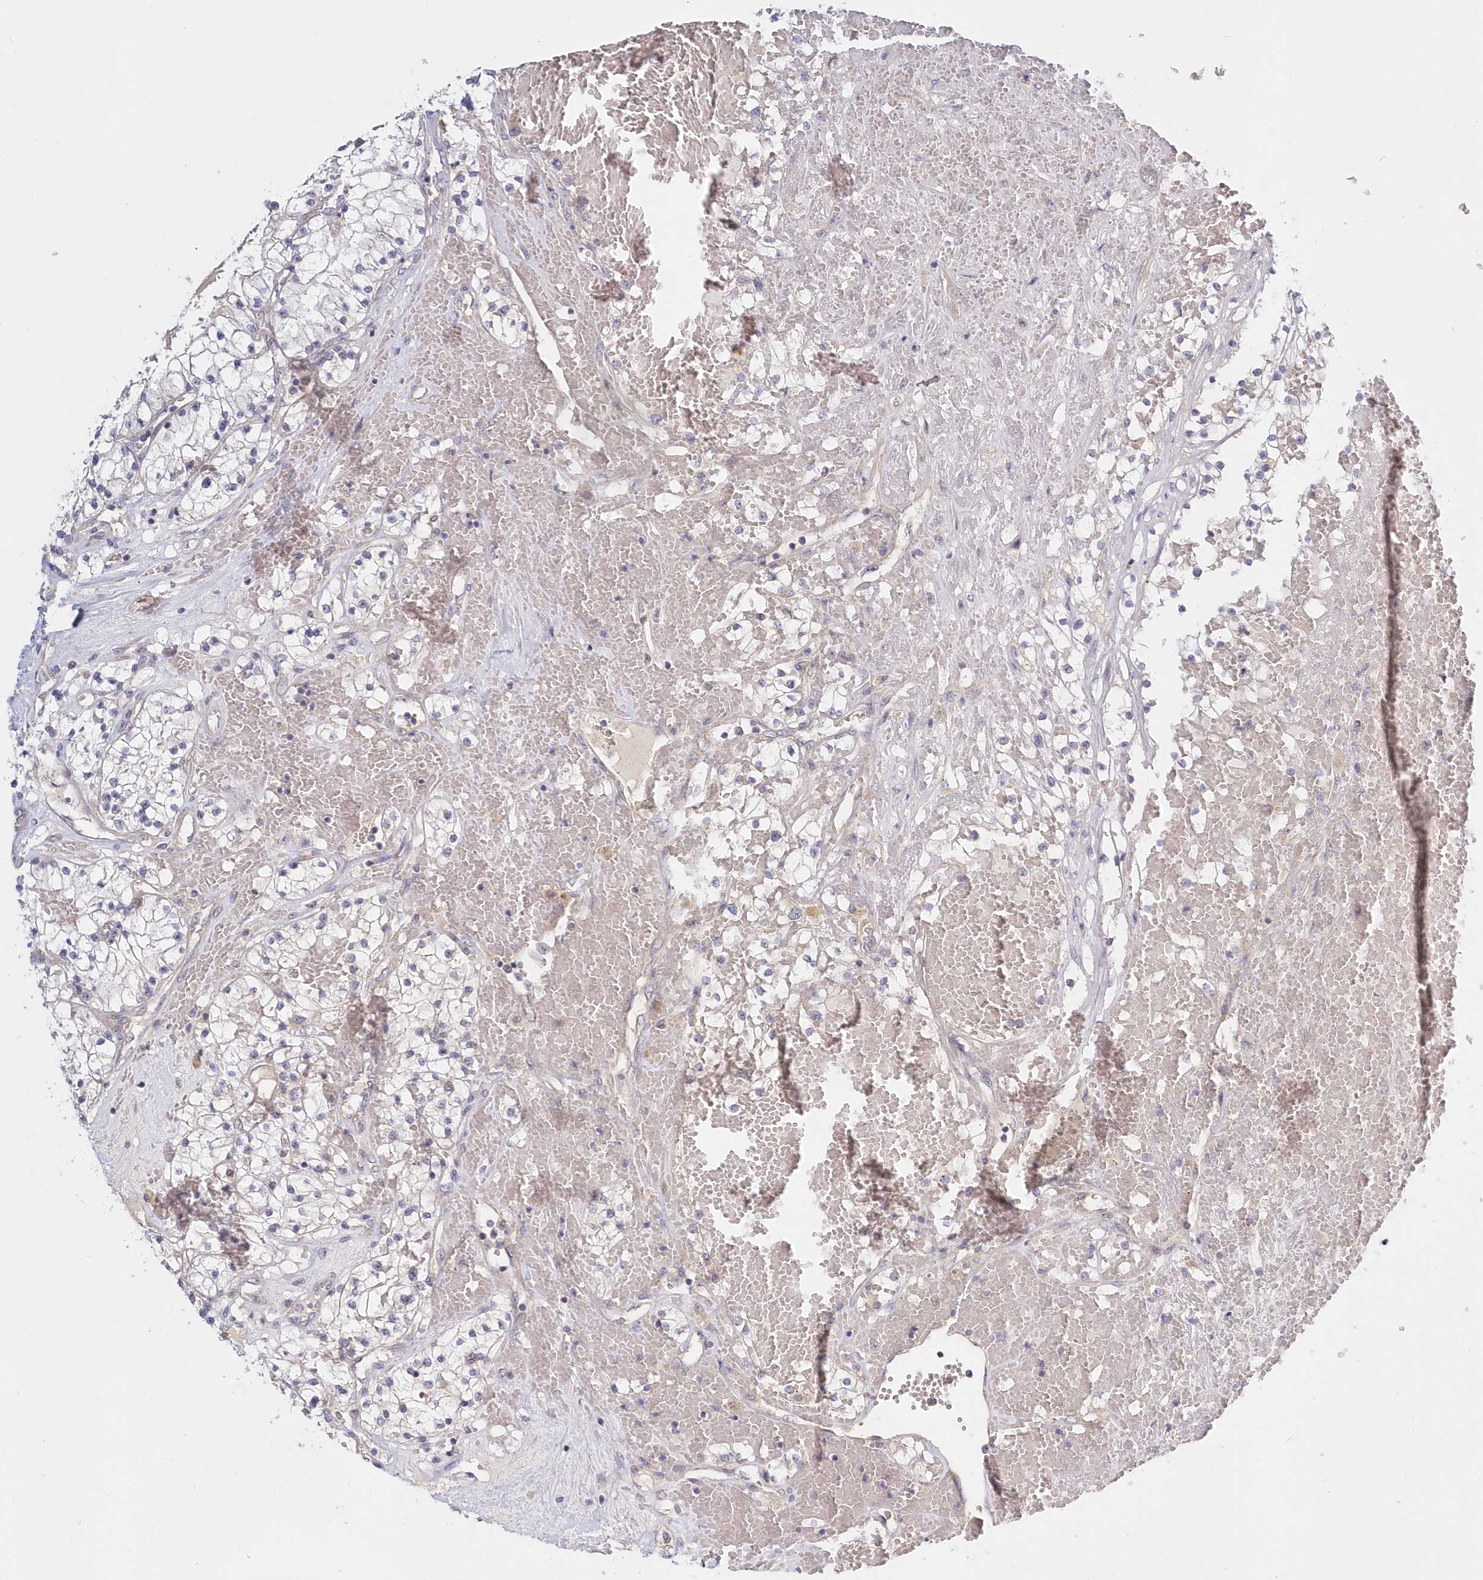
{"staining": {"intensity": "negative", "quantity": "none", "location": "none"}, "tissue": "renal cancer", "cell_type": "Tumor cells", "image_type": "cancer", "snomed": [{"axis": "morphology", "description": "Normal tissue, NOS"}, {"axis": "morphology", "description": "Adenocarcinoma, NOS"}, {"axis": "topography", "description": "Kidney"}], "caption": "This is an immunohistochemistry histopathology image of human renal adenocarcinoma. There is no expression in tumor cells.", "gene": "KATNA1", "patient": {"sex": "male", "age": 68}}